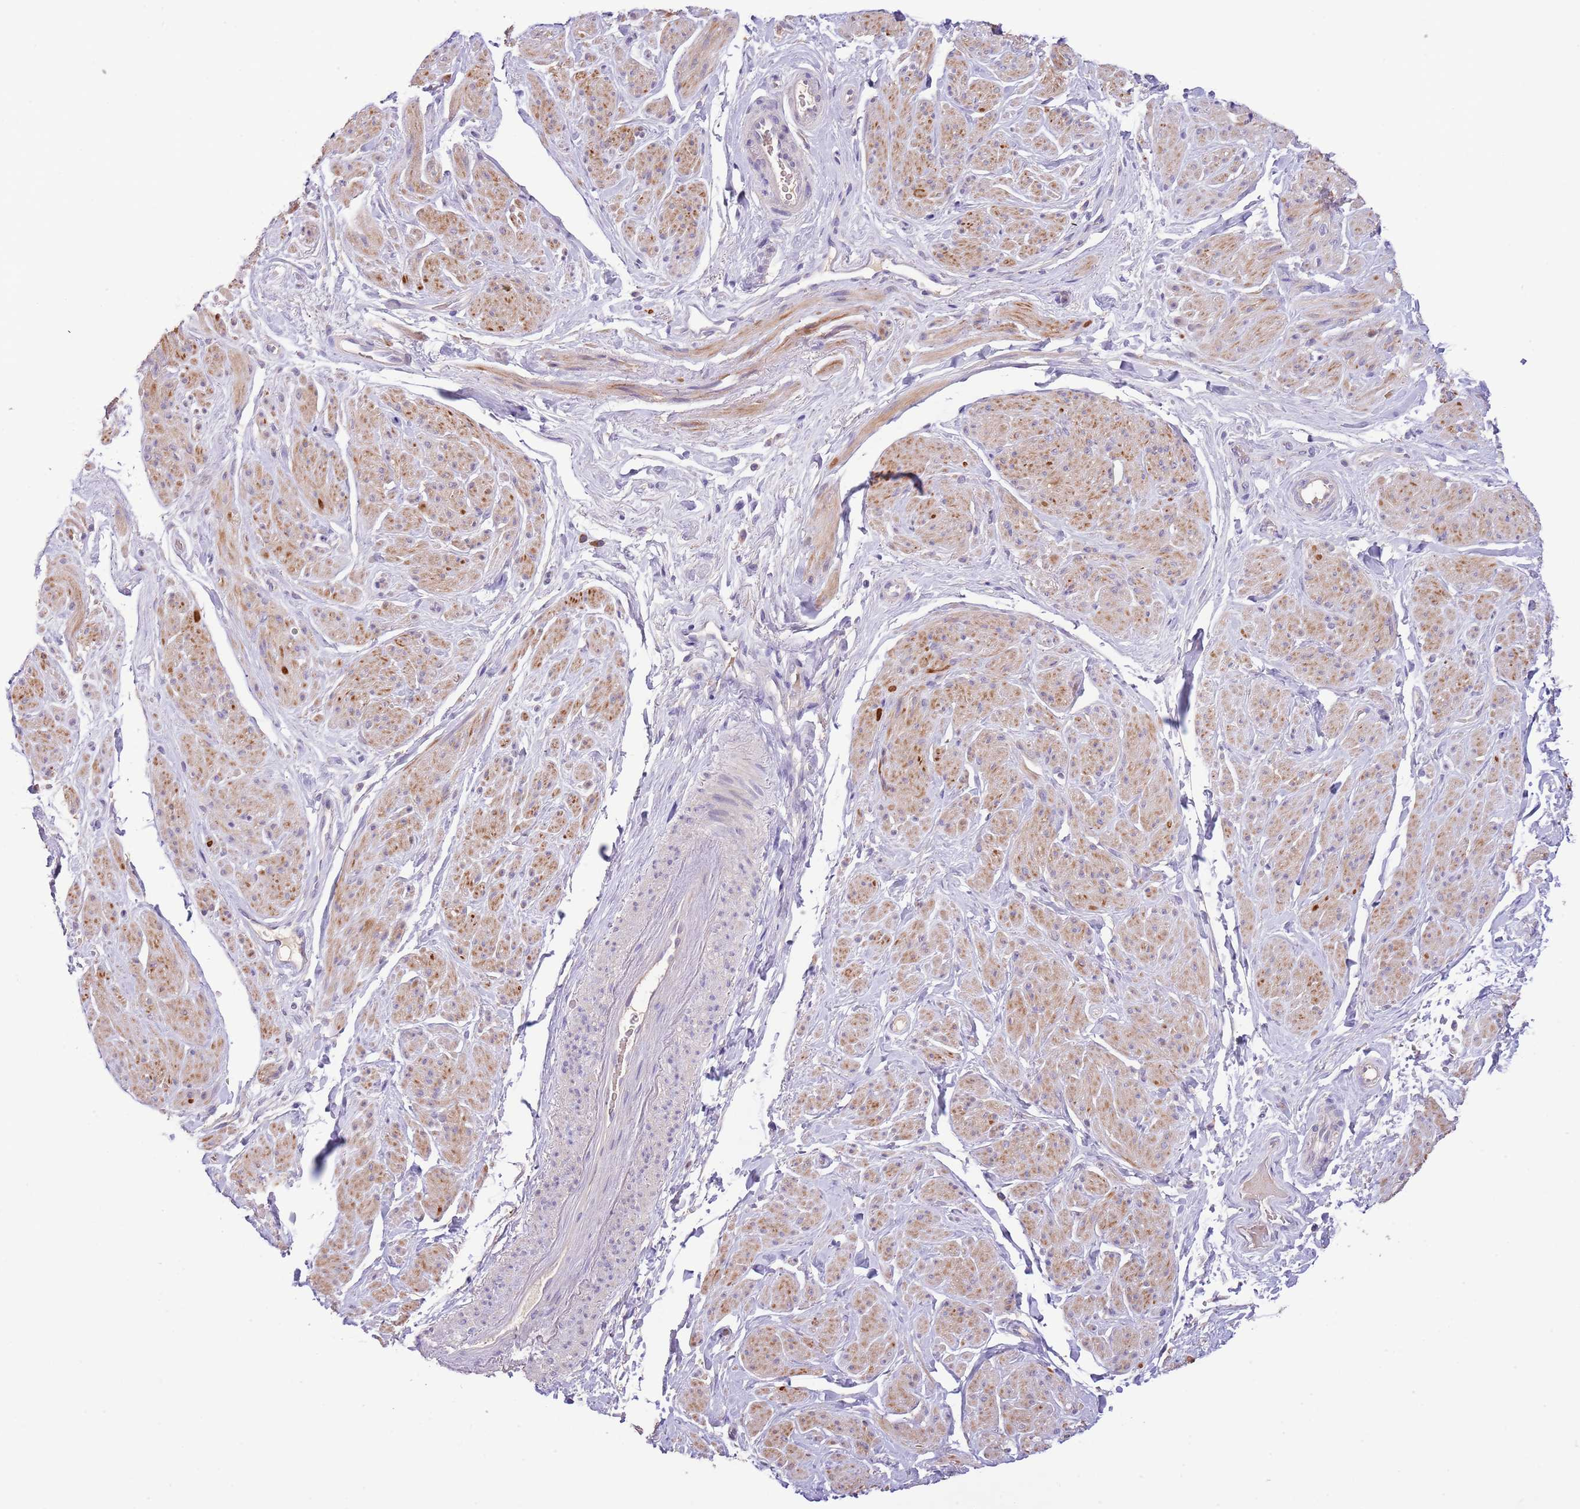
{"staining": {"intensity": "moderate", "quantity": "25%-75%", "location": "cytoplasmic/membranous"}, "tissue": "smooth muscle", "cell_type": "Smooth muscle cells", "image_type": "normal", "snomed": [{"axis": "morphology", "description": "Normal tissue, NOS"}, {"axis": "topography", "description": "Smooth muscle"}, {"axis": "topography", "description": "Peripheral nerve tissue"}], "caption": "High-power microscopy captured an immunohistochemistry image of unremarkable smooth muscle, revealing moderate cytoplasmic/membranous staining in about 25%-75% of smooth muscle cells.", "gene": "ZNF658", "patient": {"sex": "male", "age": 69}}